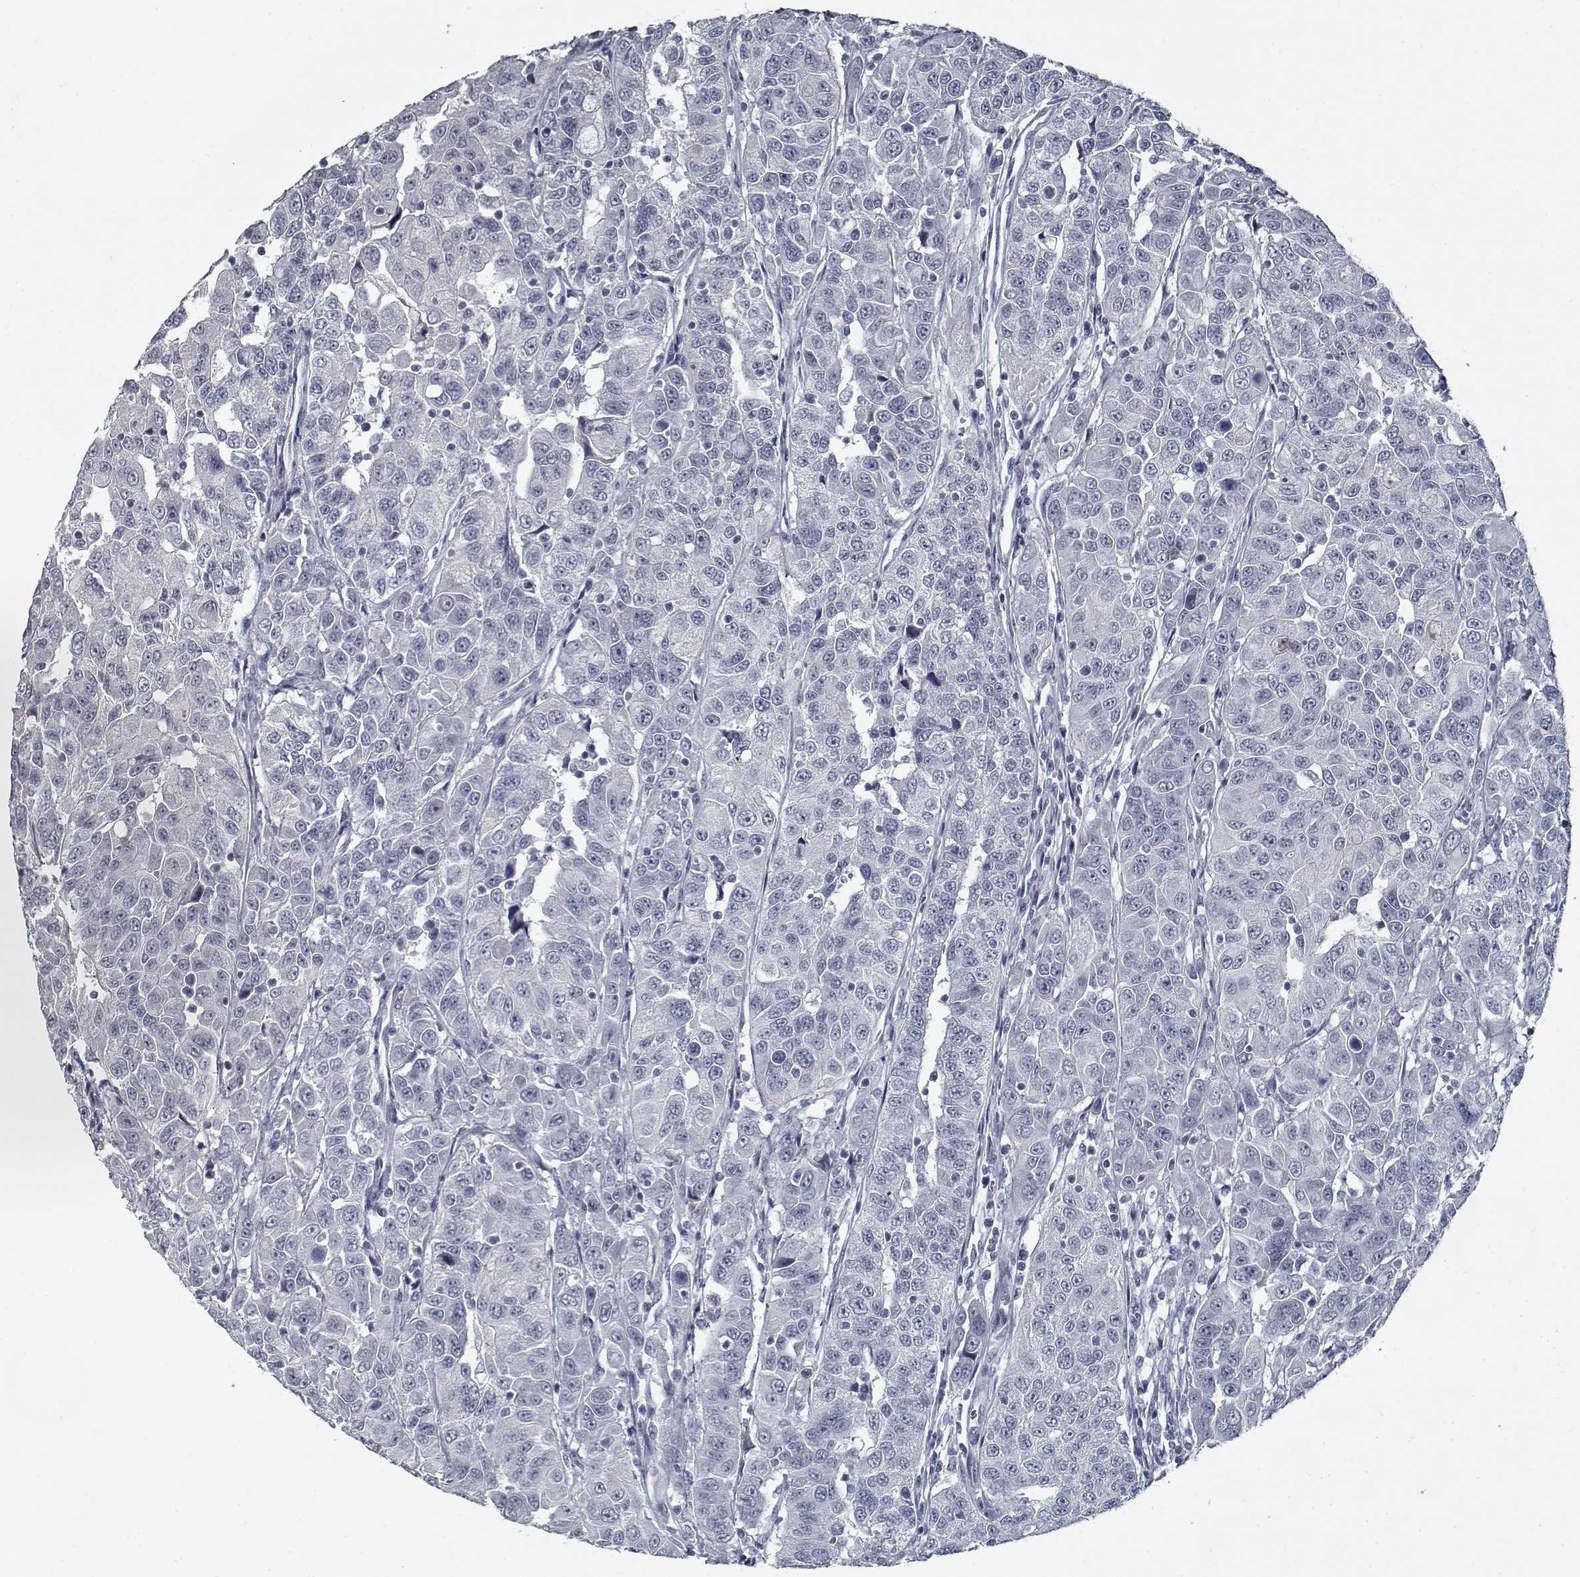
{"staining": {"intensity": "negative", "quantity": "none", "location": "none"}, "tissue": "urothelial cancer", "cell_type": "Tumor cells", "image_type": "cancer", "snomed": [{"axis": "morphology", "description": "Urothelial carcinoma, NOS"}, {"axis": "morphology", "description": "Urothelial carcinoma, High grade"}, {"axis": "topography", "description": "Urinary bladder"}], "caption": "Image shows no protein positivity in tumor cells of transitional cell carcinoma tissue.", "gene": "GAD2", "patient": {"sex": "female", "age": 73}}